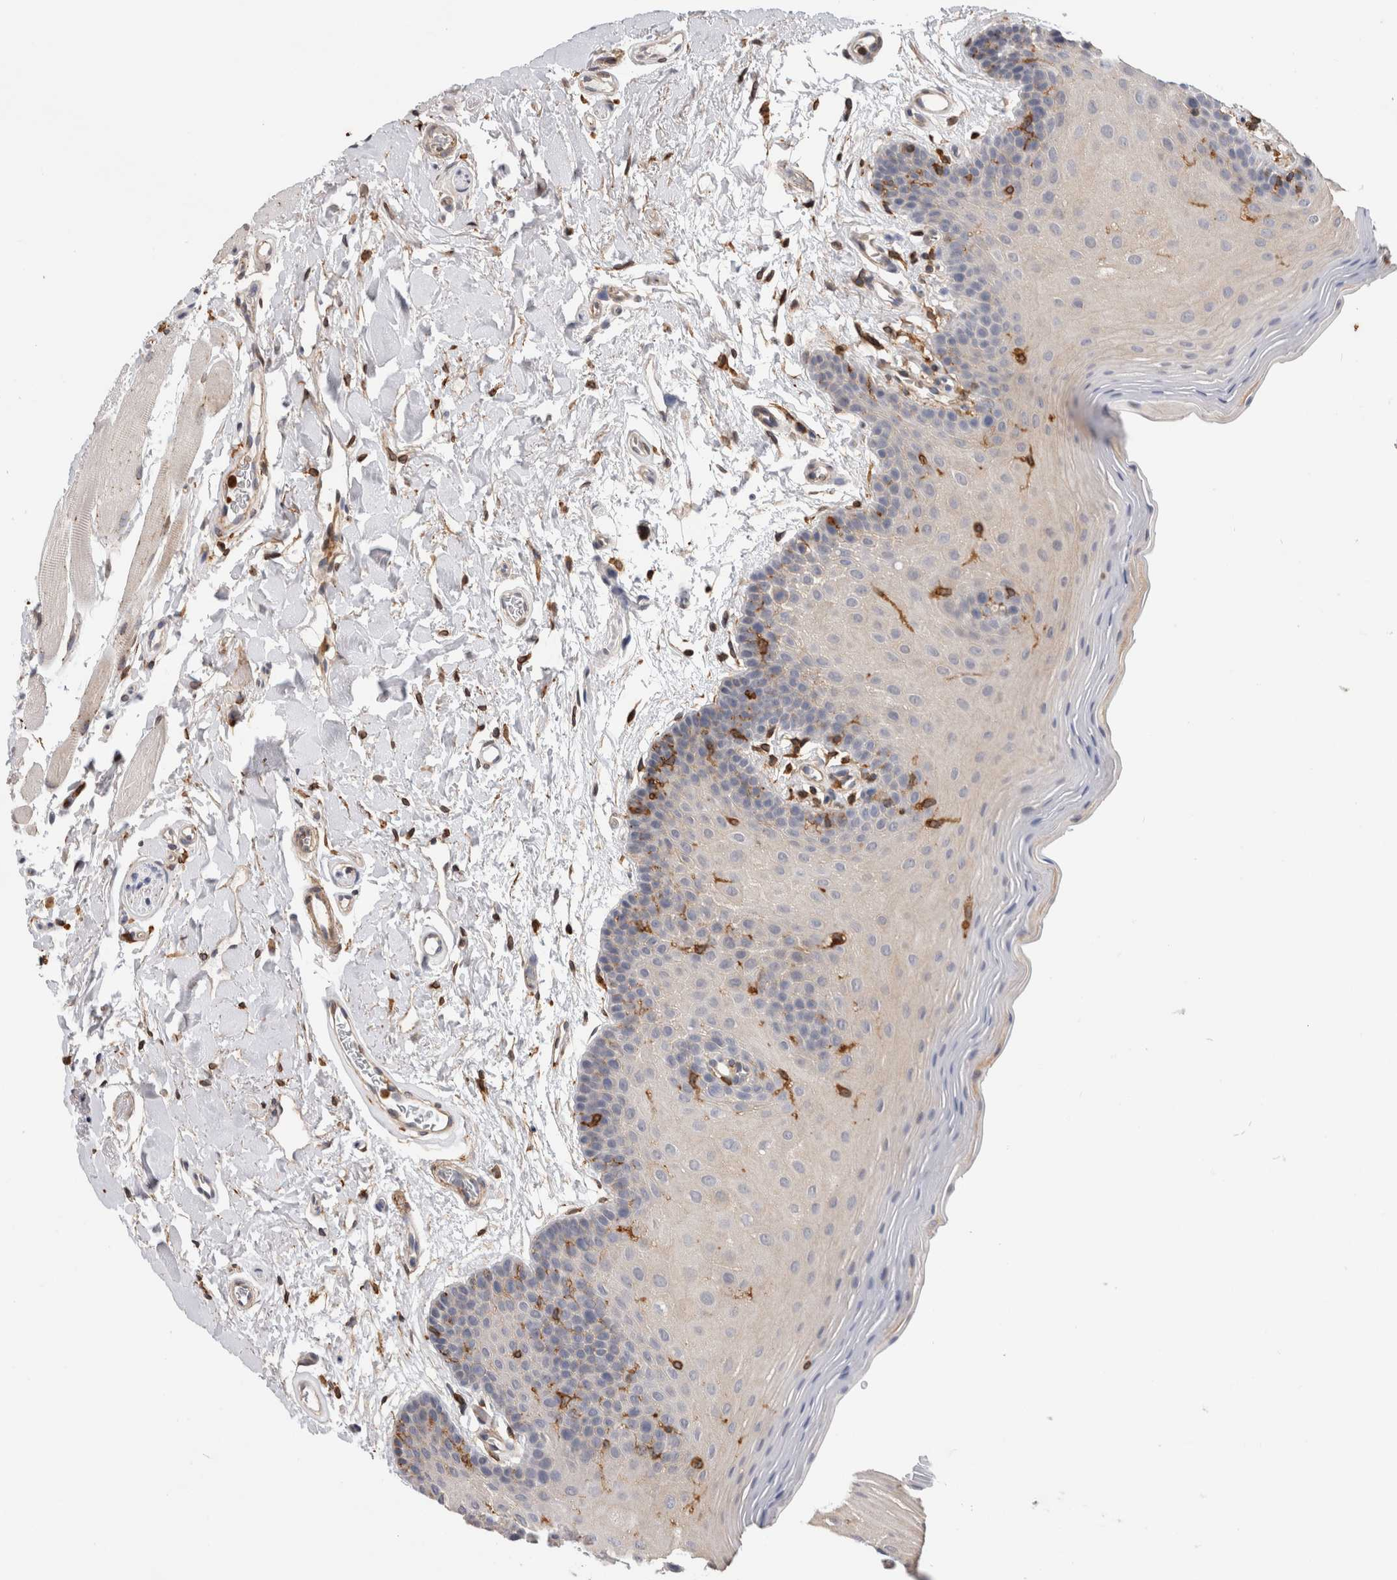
{"staining": {"intensity": "negative", "quantity": "none", "location": "none"}, "tissue": "oral mucosa", "cell_type": "Squamous epithelial cells", "image_type": "normal", "snomed": [{"axis": "morphology", "description": "Normal tissue, NOS"}, {"axis": "topography", "description": "Oral tissue"}], "caption": "The image shows no significant staining in squamous epithelial cells of oral mucosa.", "gene": "CCDC88B", "patient": {"sex": "male", "age": 62}}